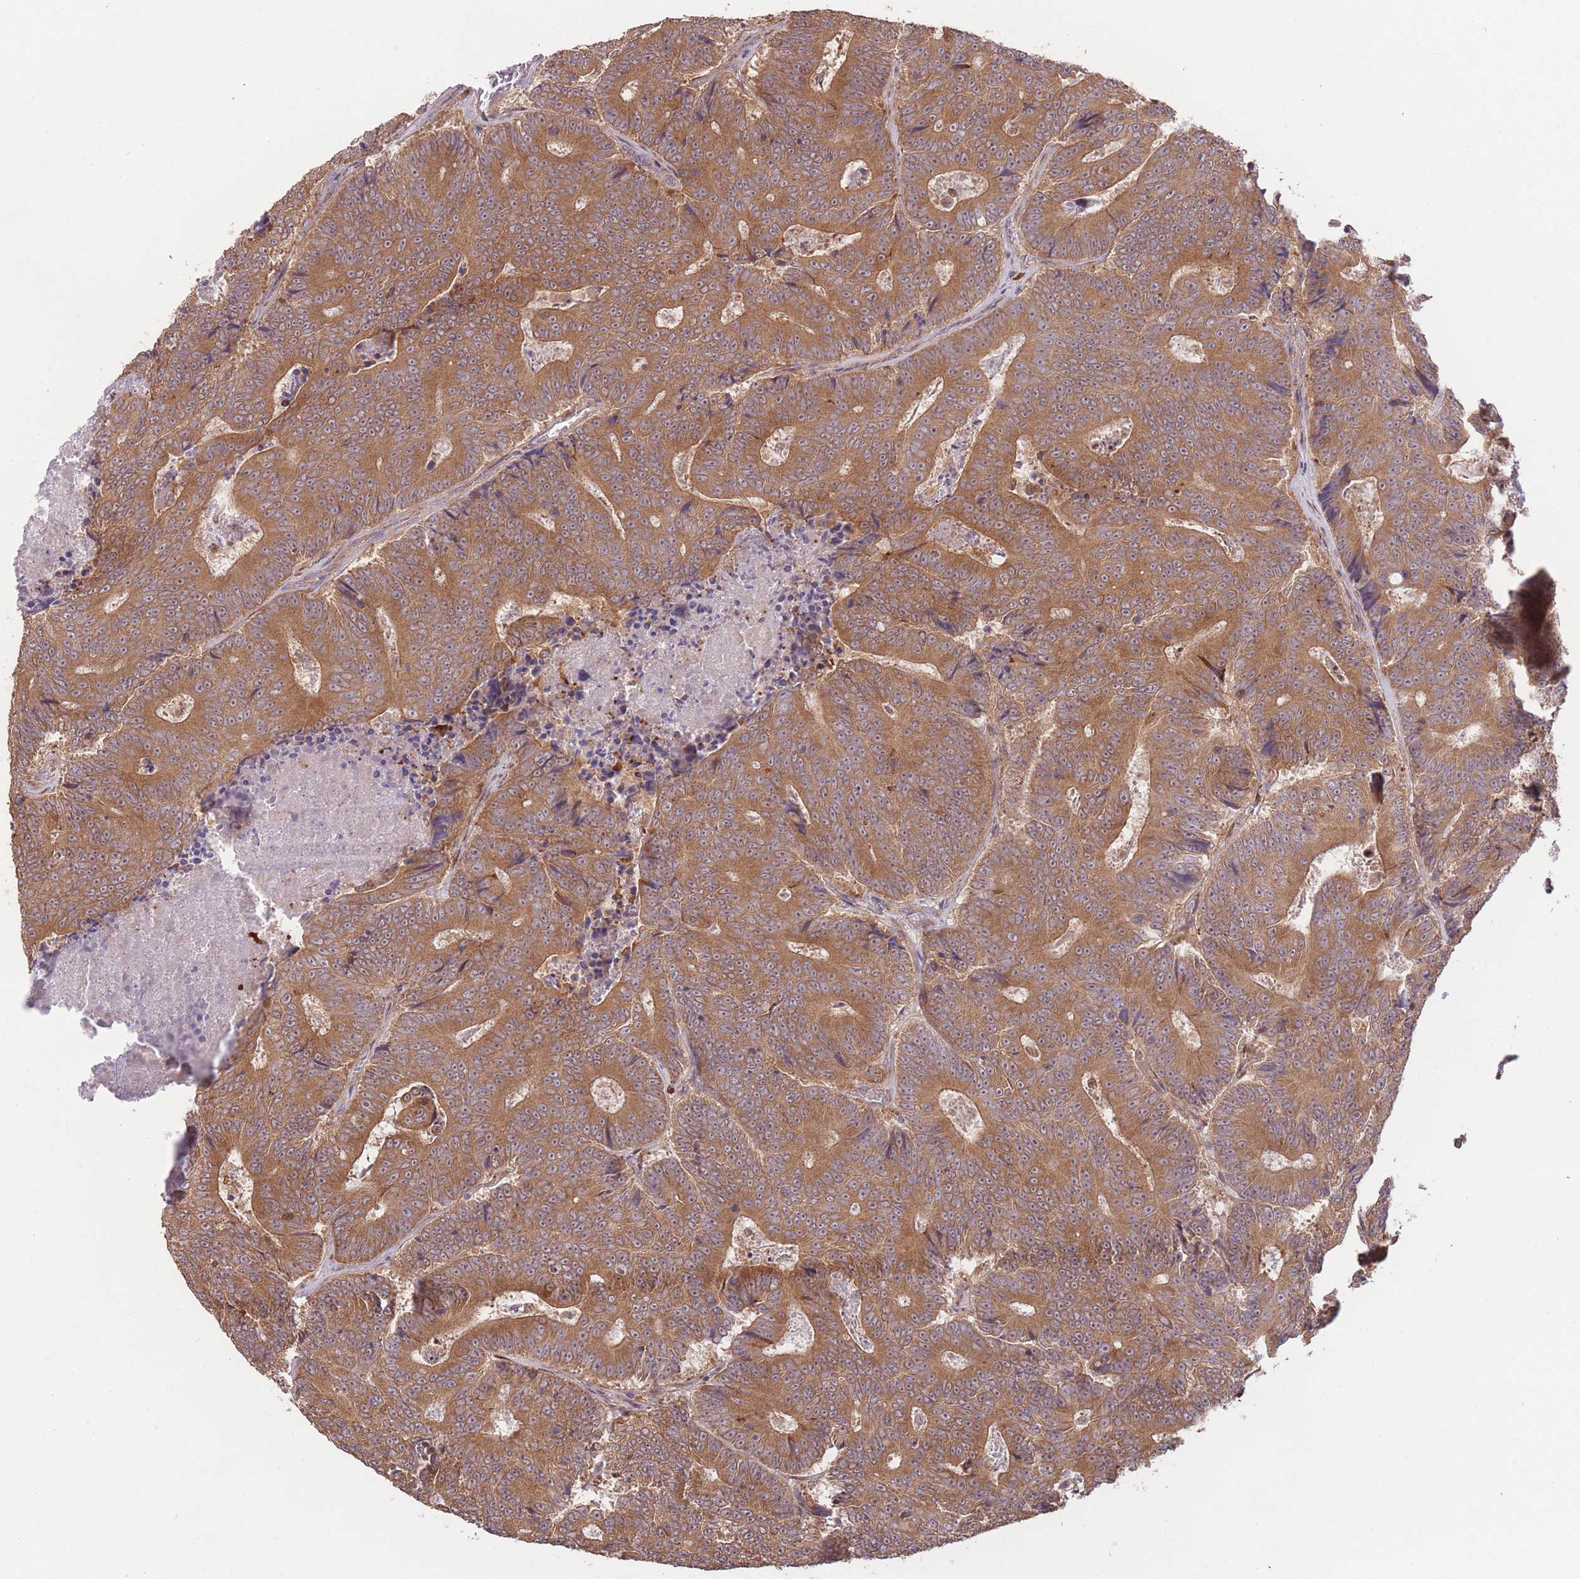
{"staining": {"intensity": "strong", "quantity": ">75%", "location": "cytoplasmic/membranous"}, "tissue": "colorectal cancer", "cell_type": "Tumor cells", "image_type": "cancer", "snomed": [{"axis": "morphology", "description": "Adenocarcinoma, NOS"}, {"axis": "topography", "description": "Colon"}], "caption": "Protein staining reveals strong cytoplasmic/membranous expression in approximately >75% of tumor cells in colorectal cancer.", "gene": "BOLA2B", "patient": {"sex": "male", "age": 83}}